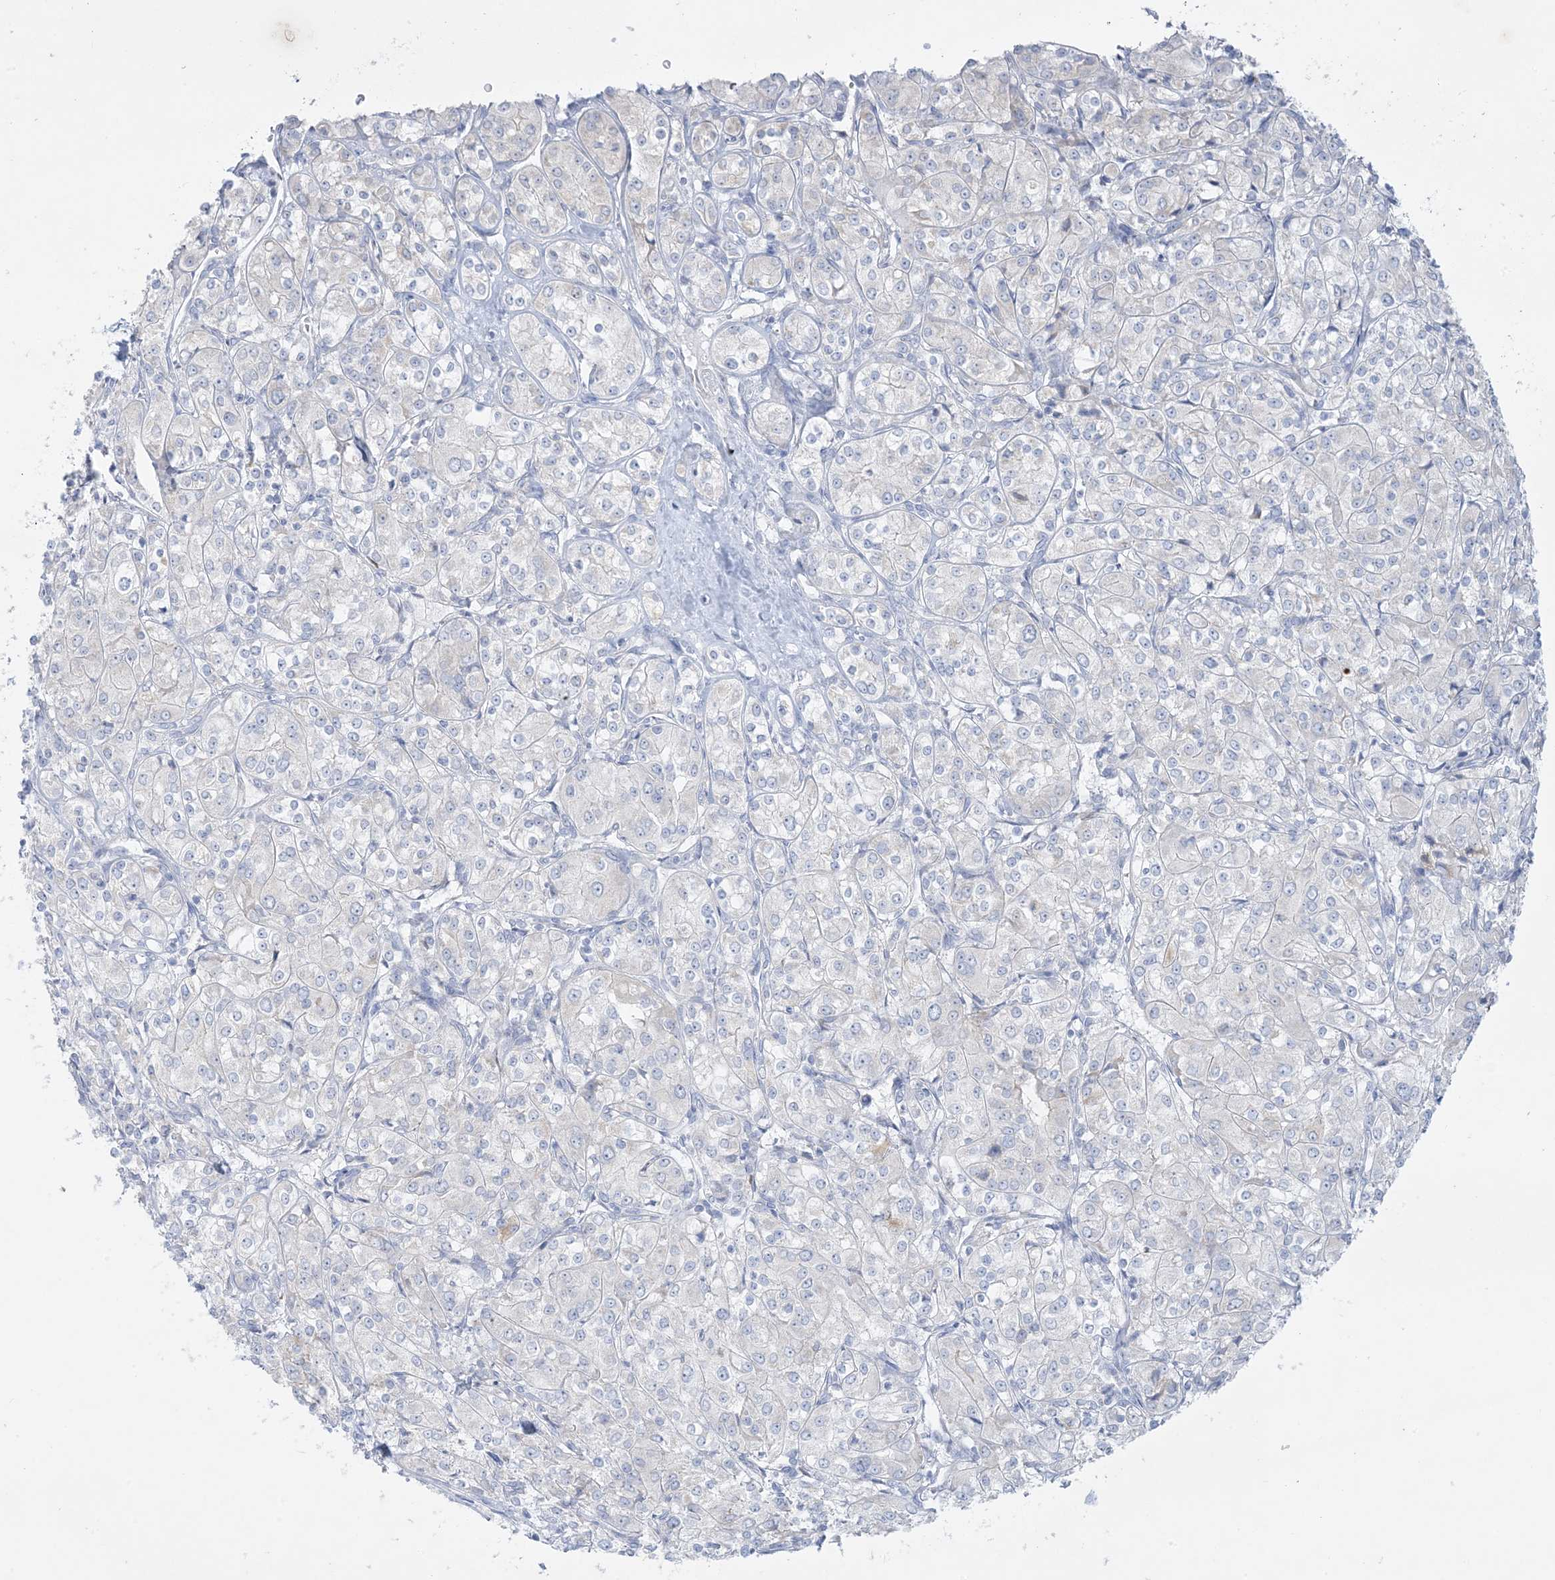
{"staining": {"intensity": "negative", "quantity": "none", "location": "none"}, "tissue": "renal cancer", "cell_type": "Tumor cells", "image_type": "cancer", "snomed": [{"axis": "morphology", "description": "Adenocarcinoma, NOS"}, {"axis": "topography", "description": "Kidney"}], "caption": "The immunohistochemistry image has no significant positivity in tumor cells of renal cancer tissue. Nuclei are stained in blue.", "gene": "FAM184A", "patient": {"sex": "male", "age": 77}}